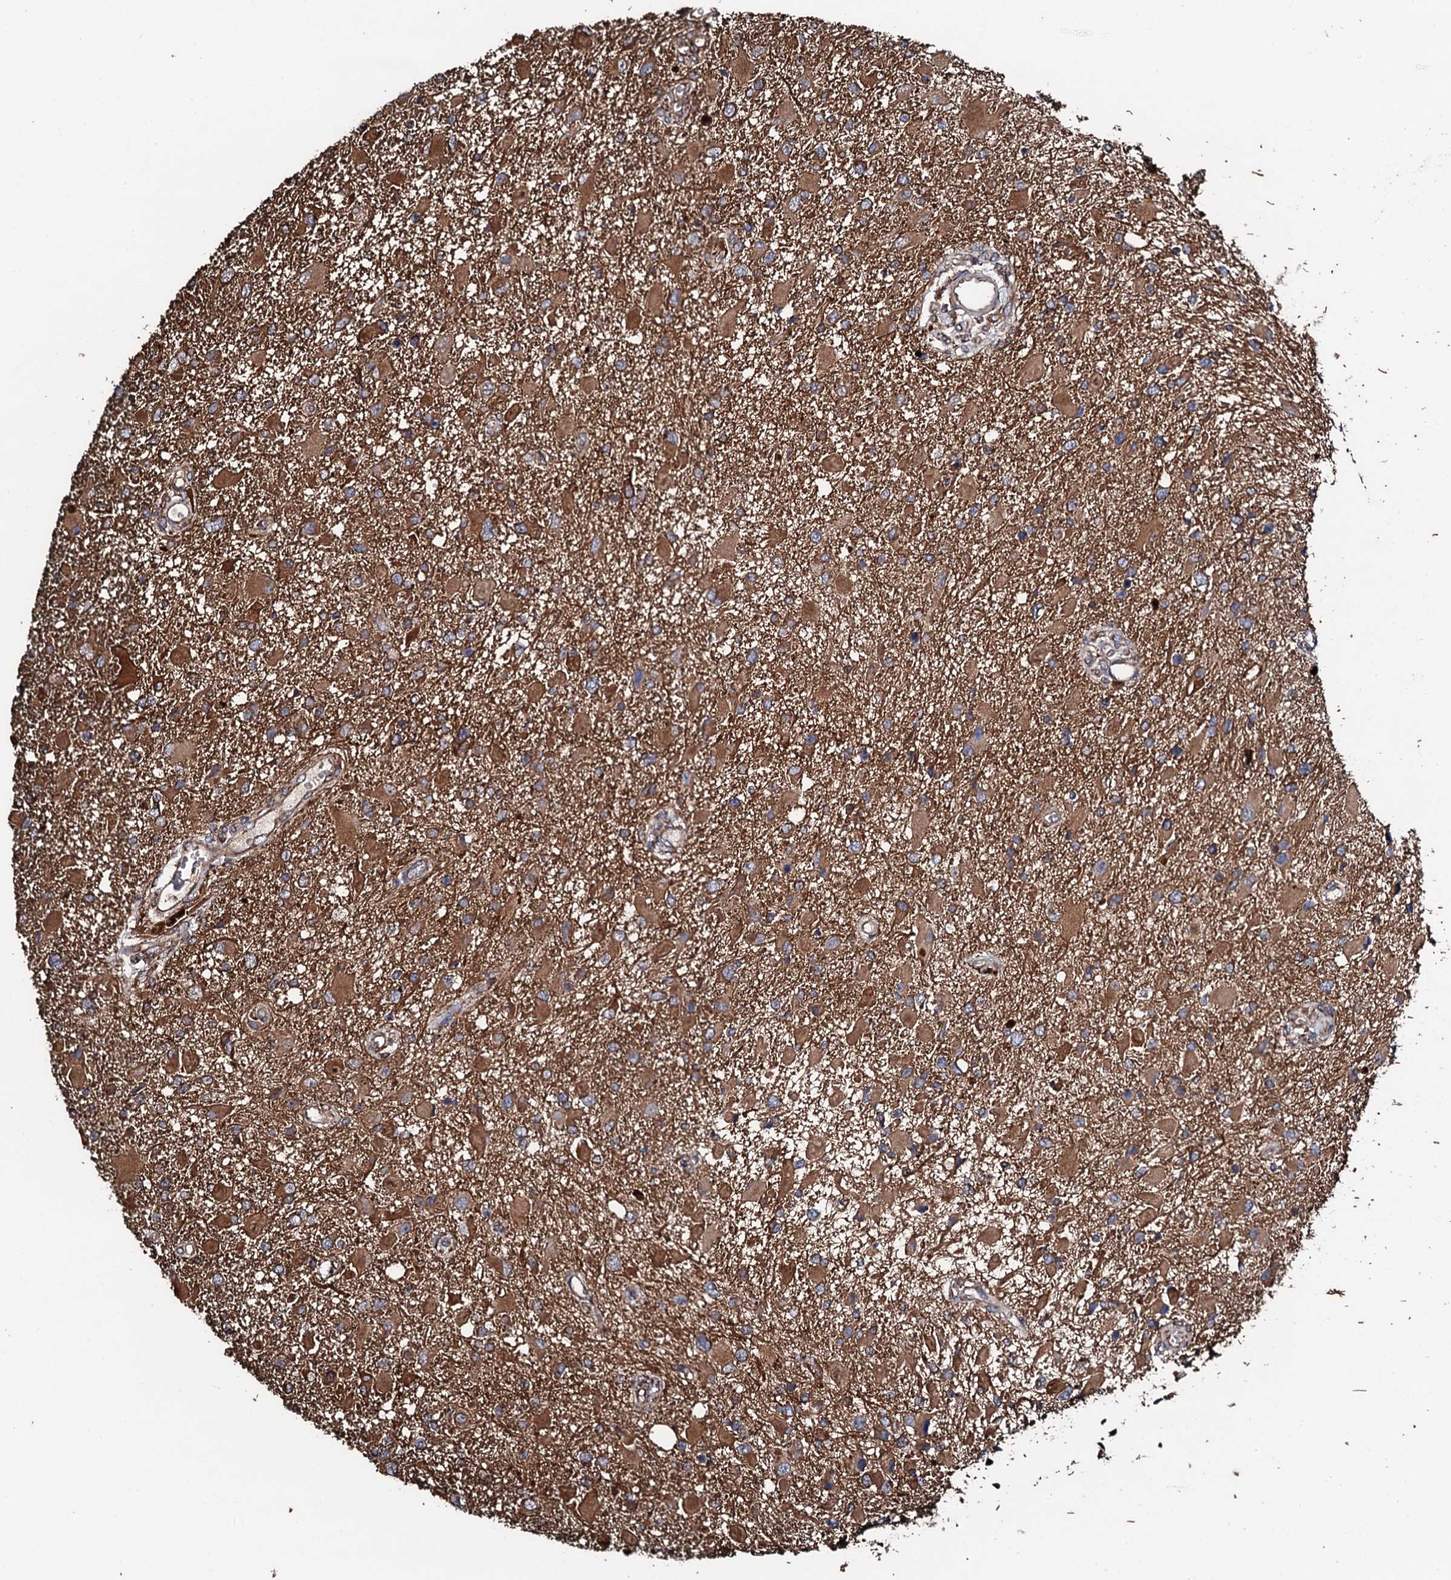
{"staining": {"intensity": "moderate", "quantity": ">75%", "location": "cytoplasmic/membranous"}, "tissue": "glioma", "cell_type": "Tumor cells", "image_type": "cancer", "snomed": [{"axis": "morphology", "description": "Glioma, malignant, High grade"}, {"axis": "topography", "description": "Brain"}], "caption": "Immunohistochemical staining of human malignant glioma (high-grade) reveals moderate cytoplasmic/membranous protein positivity in approximately >75% of tumor cells.", "gene": "CKAP5", "patient": {"sex": "male", "age": 53}}